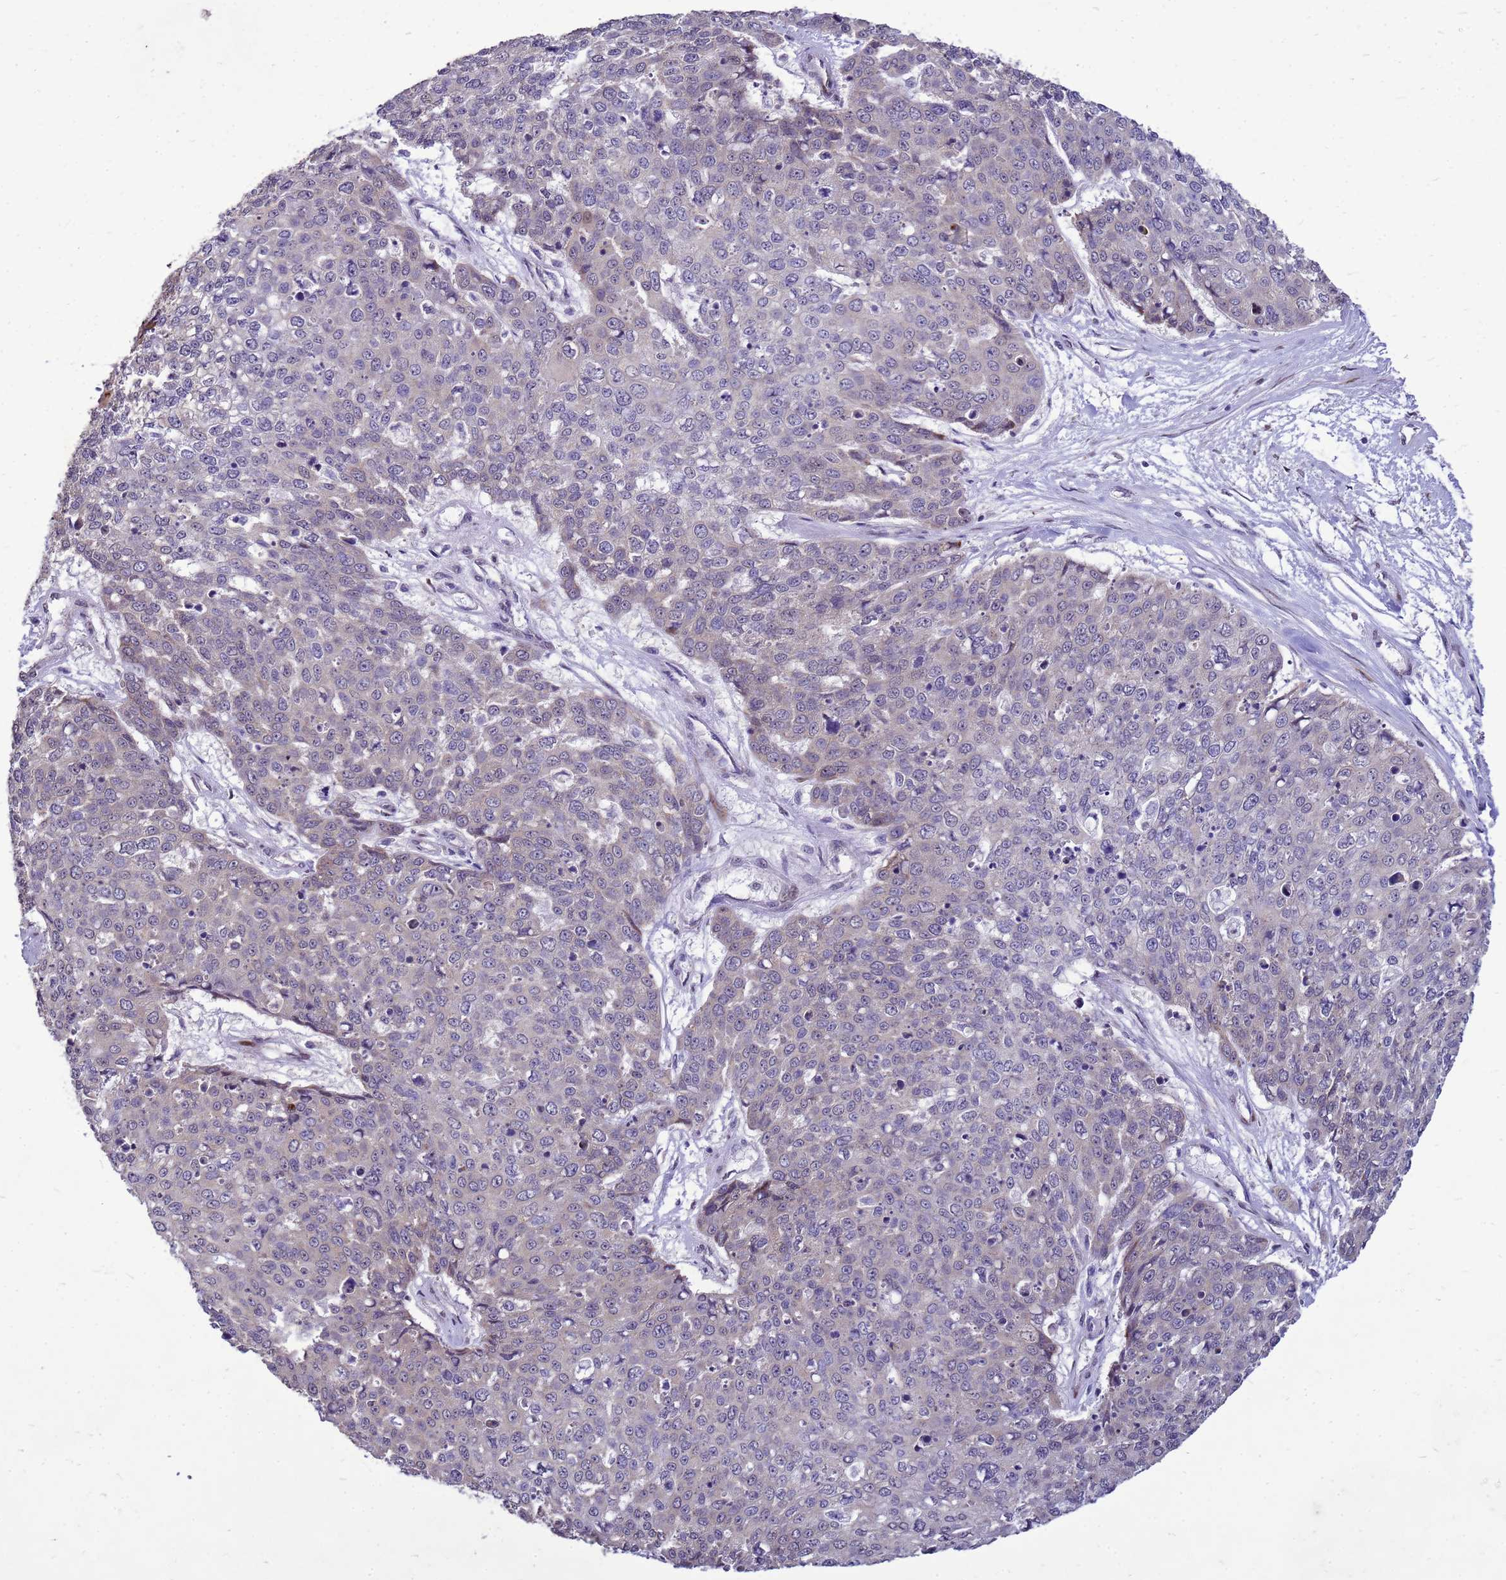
{"staining": {"intensity": "negative", "quantity": "none", "location": "none"}, "tissue": "skin cancer", "cell_type": "Tumor cells", "image_type": "cancer", "snomed": [{"axis": "morphology", "description": "Squamous cell carcinoma, NOS"}, {"axis": "topography", "description": "Skin"}], "caption": "A histopathology image of skin cancer stained for a protein demonstrates no brown staining in tumor cells.", "gene": "RSPO1", "patient": {"sex": "male", "age": 71}}